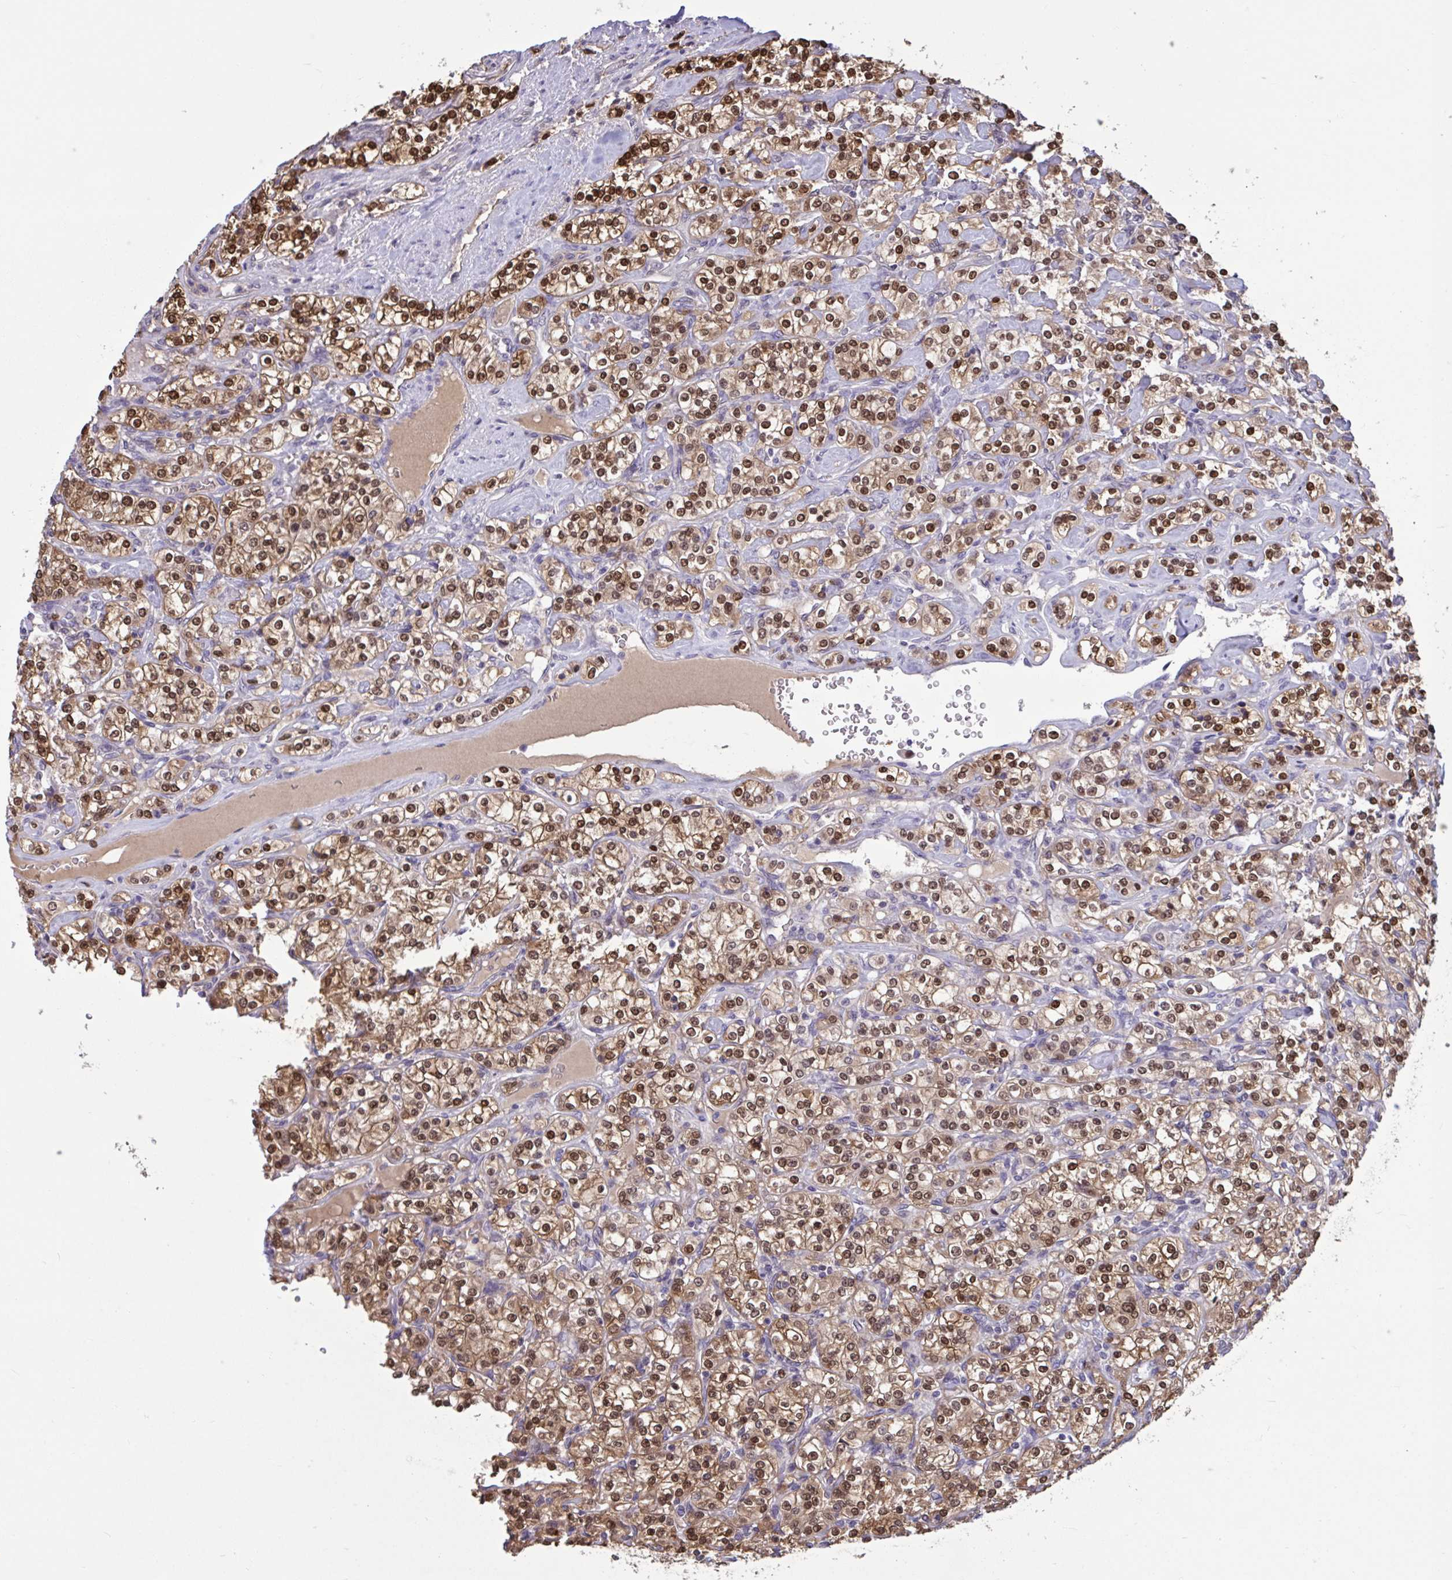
{"staining": {"intensity": "strong", "quantity": ">75%", "location": "cytoplasmic/membranous,nuclear"}, "tissue": "renal cancer", "cell_type": "Tumor cells", "image_type": "cancer", "snomed": [{"axis": "morphology", "description": "Adenocarcinoma, NOS"}, {"axis": "topography", "description": "Kidney"}], "caption": "Immunohistochemical staining of renal cancer displays high levels of strong cytoplasmic/membranous and nuclear expression in about >75% of tumor cells. Using DAB (3,3'-diaminobenzidine) (brown) and hematoxylin (blue) stains, captured at high magnification using brightfield microscopy.", "gene": "RBL1", "patient": {"sex": "male", "age": 77}}